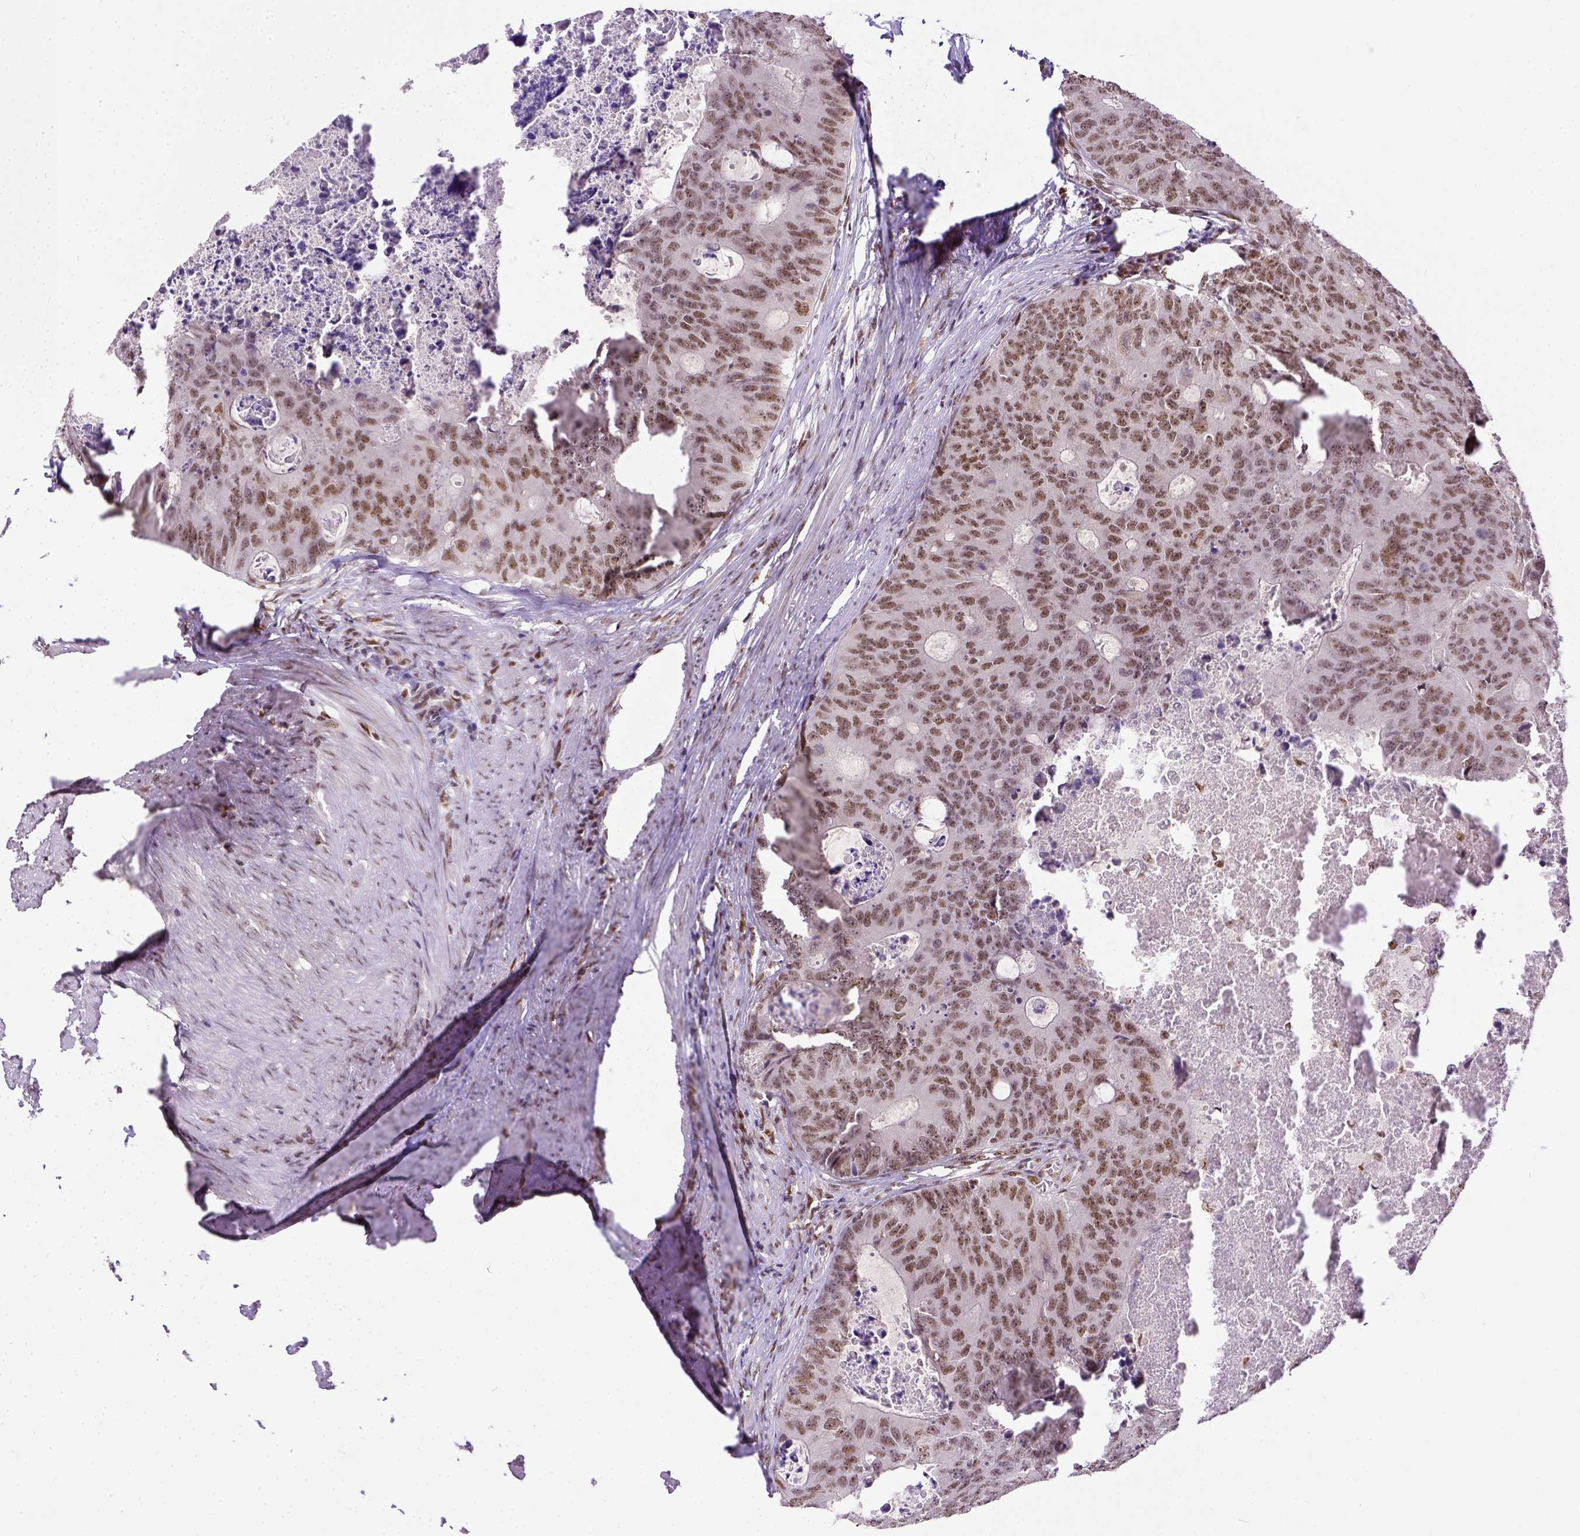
{"staining": {"intensity": "moderate", "quantity": ">75%", "location": "cytoplasmic/membranous"}, "tissue": "colorectal cancer", "cell_type": "Tumor cells", "image_type": "cancer", "snomed": [{"axis": "morphology", "description": "Adenocarcinoma, NOS"}, {"axis": "topography", "description": "Colon"}], "caption": "This is a photomicrograph of immunohistochemistry (IHC) staining of colorectal adenocarcinoma, which shows moderate staining in the cytoplasmic/membranous of tumor cells.", "gene": "ERCC1", "patient": {"sex": "male", "age": 67}}